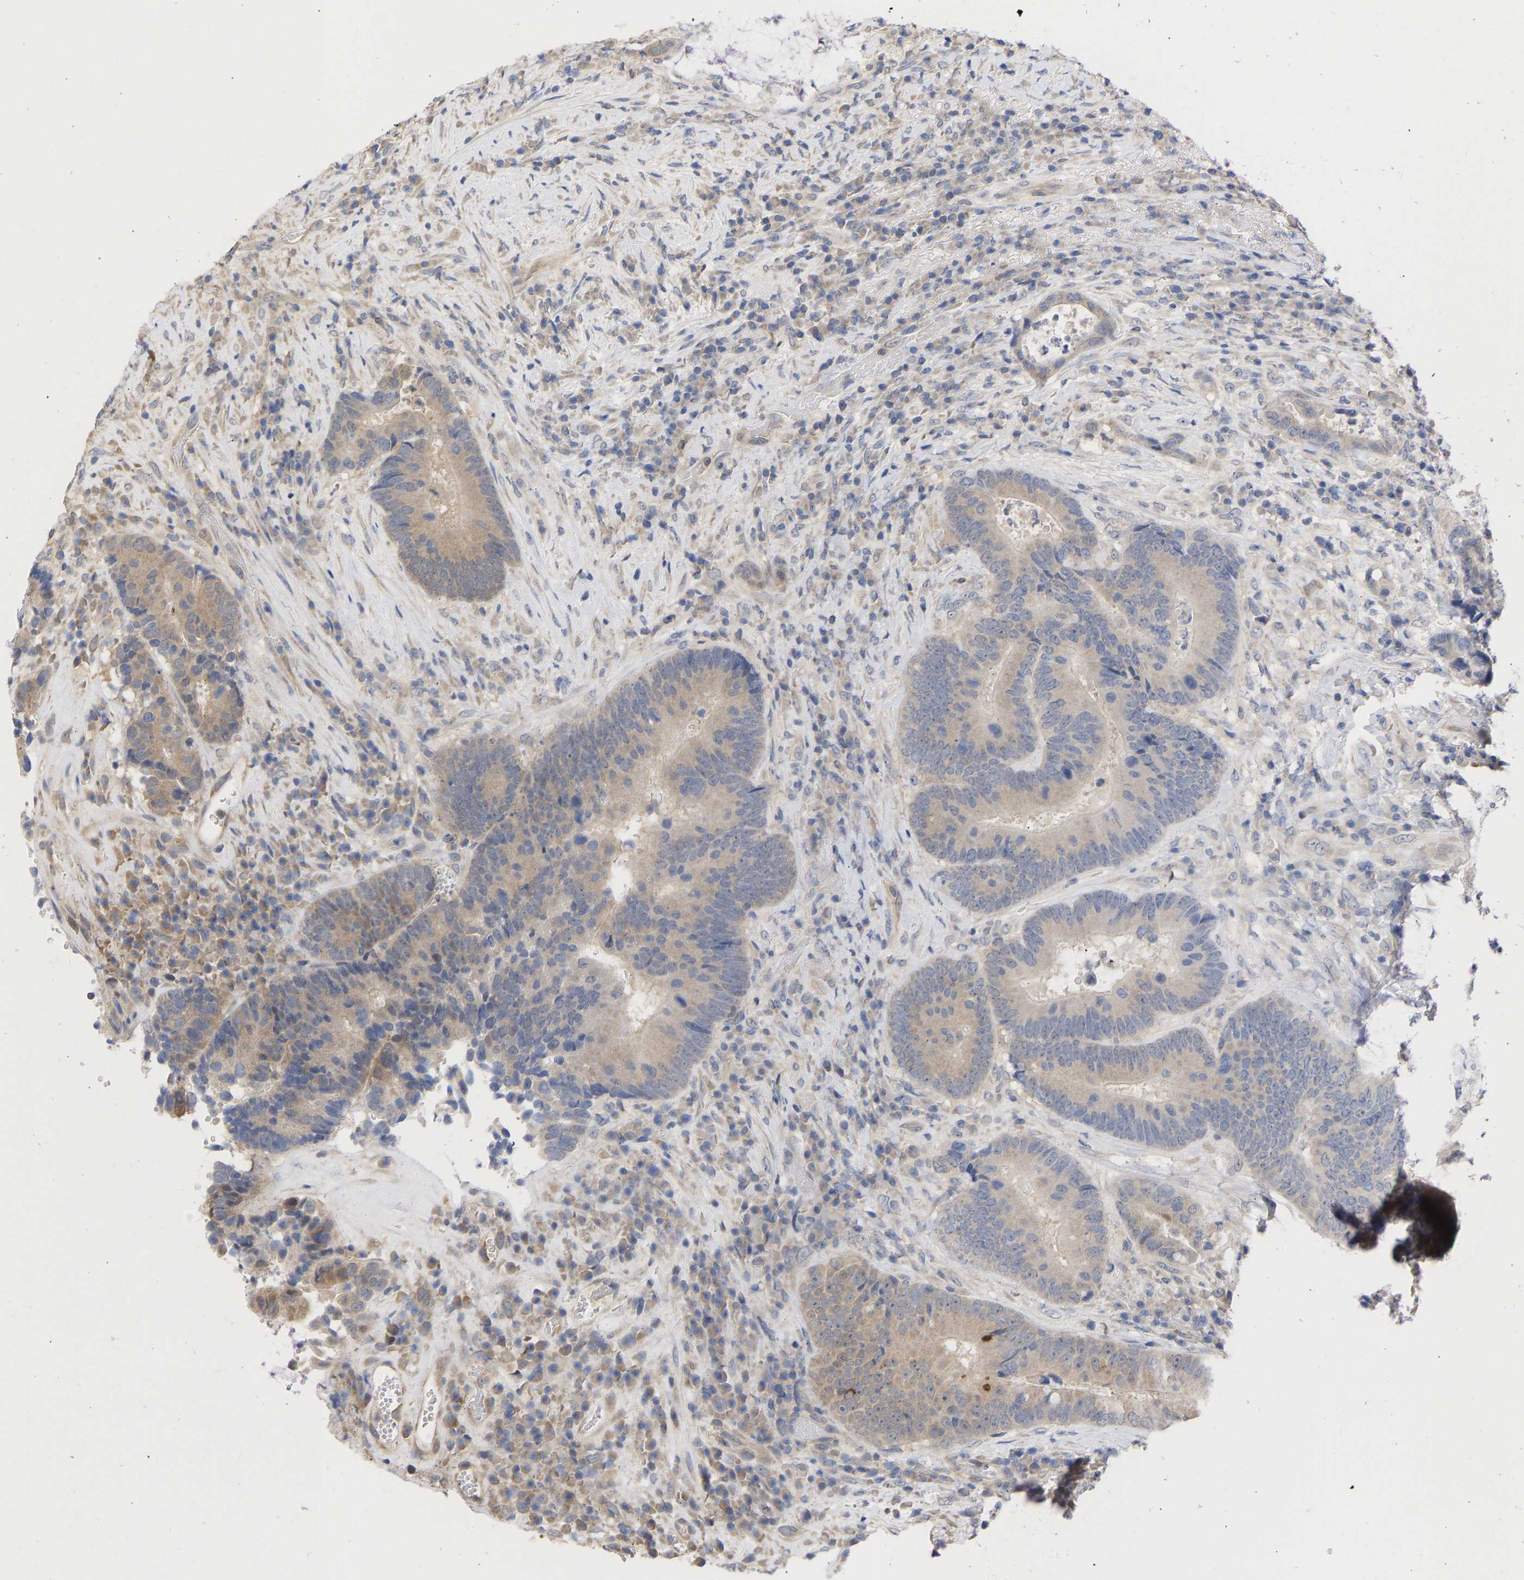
{"staining": {"intensity": "weak", "quantity": "25%-75%", "location": "cytoplasmic/membranous"}, "tissue": "colorectal cancer", "cell_type": "Tumor cells", "image_type": "cancer", "snomed": [{"axis": "morphology", "description": "Adenocarcinoma, NOS"}, {"axis": "topography", "description": "Rectum"}], "caption": "About 25%-75% of tumor cells in human colorectal adenocarcinoma demonstrate weak cytoplasmic/membranous protein staining as visualized by brown immunohistochemical staining.", "gene": "MAP2K3", "patient": {"sex": "female", "age": 89}}